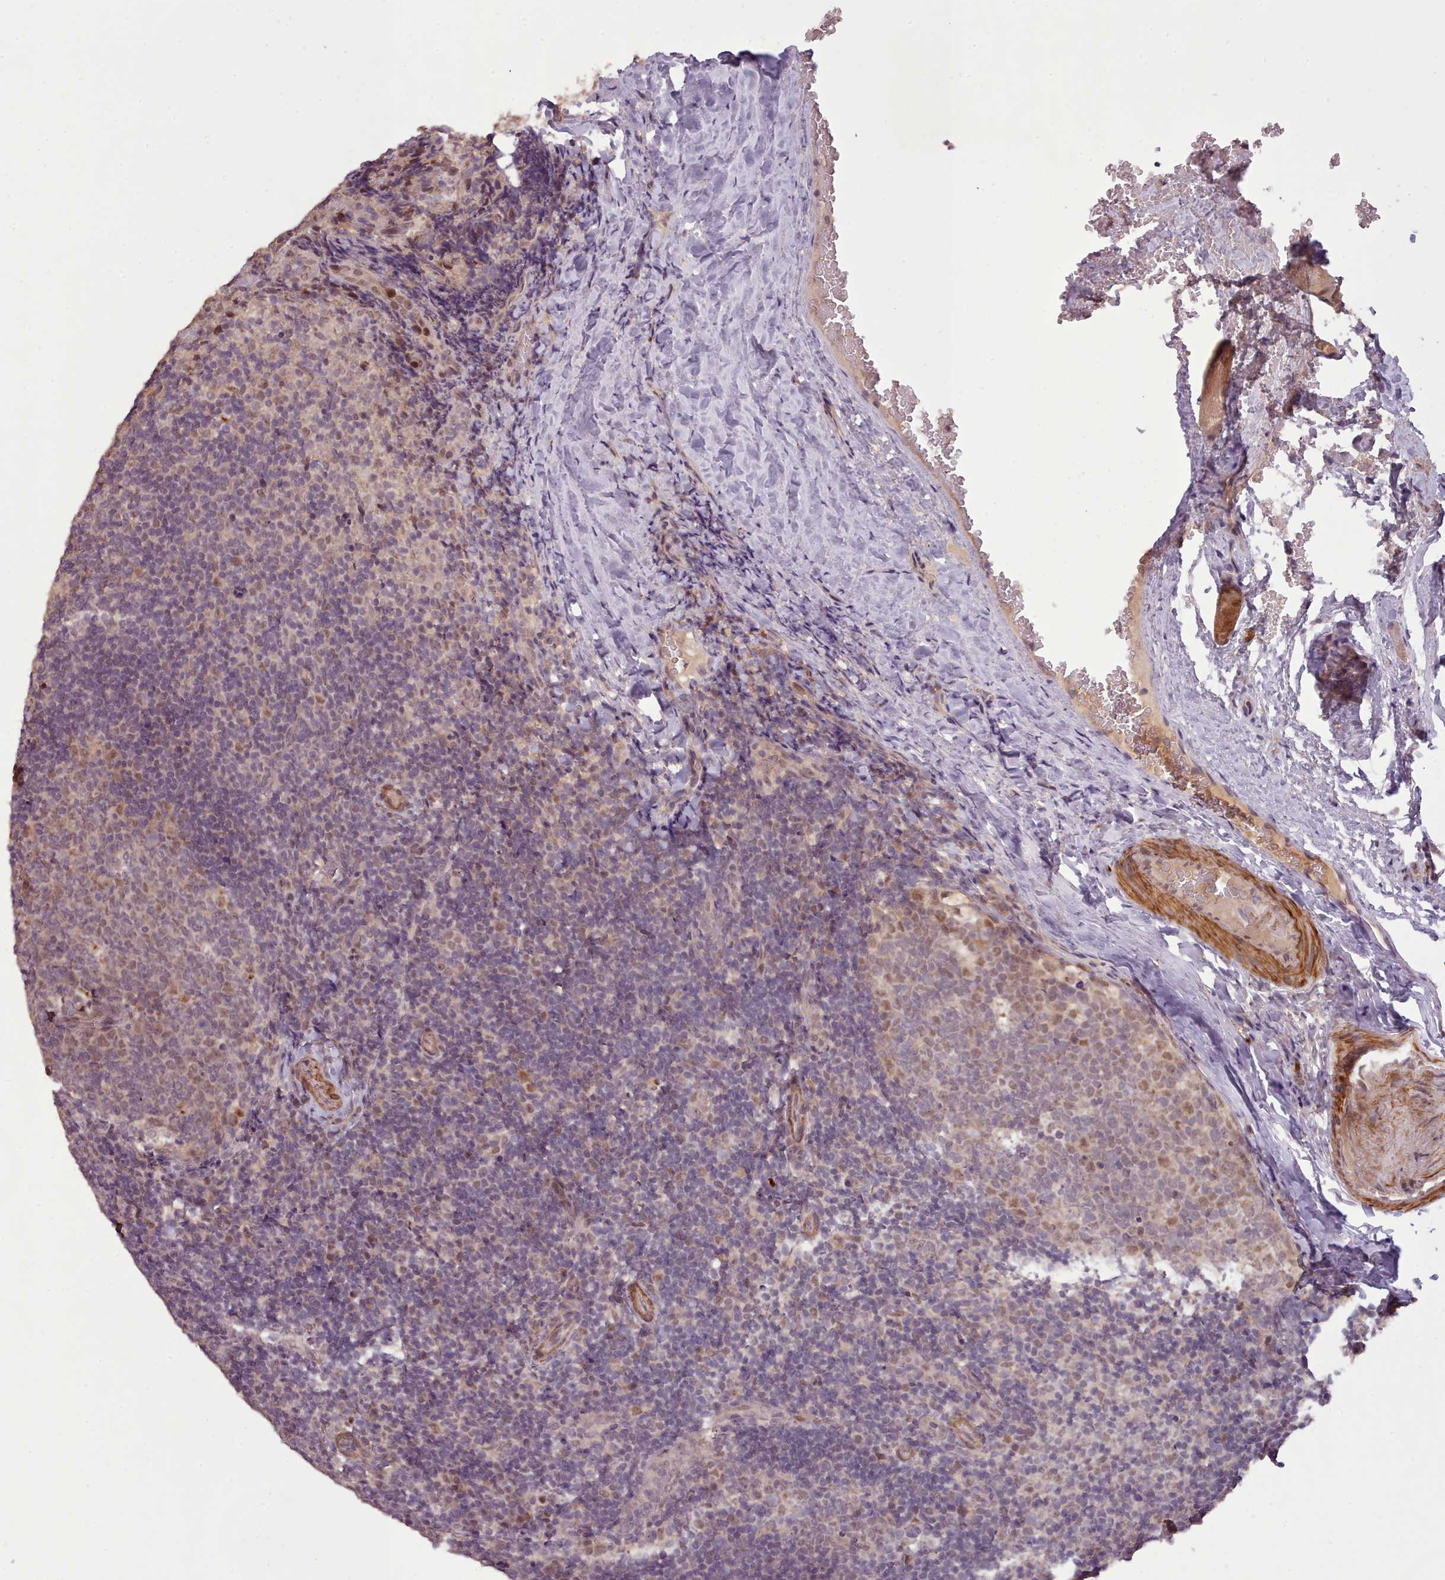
{"staining": {"intensity": "moderate", "quantity": "25%-75%", "location": "nuclear"}, "tissue": "tonsil", "cell_type": "Germinal center cells", "image_type": "normal", "snomed": [{"axis": "morphology", "description": "Normal tissue, NOS"}, {"axis": "topography", "description": "Tonsil"}], "caption": "Approximately 25%-75% of germinal center cells in benign human tonsil display moderate nuclear protein positivity as visualized by brown immunohistochemical staining.", "gene": "CDC6", "patient": {"sex": "male", "age": 17}}